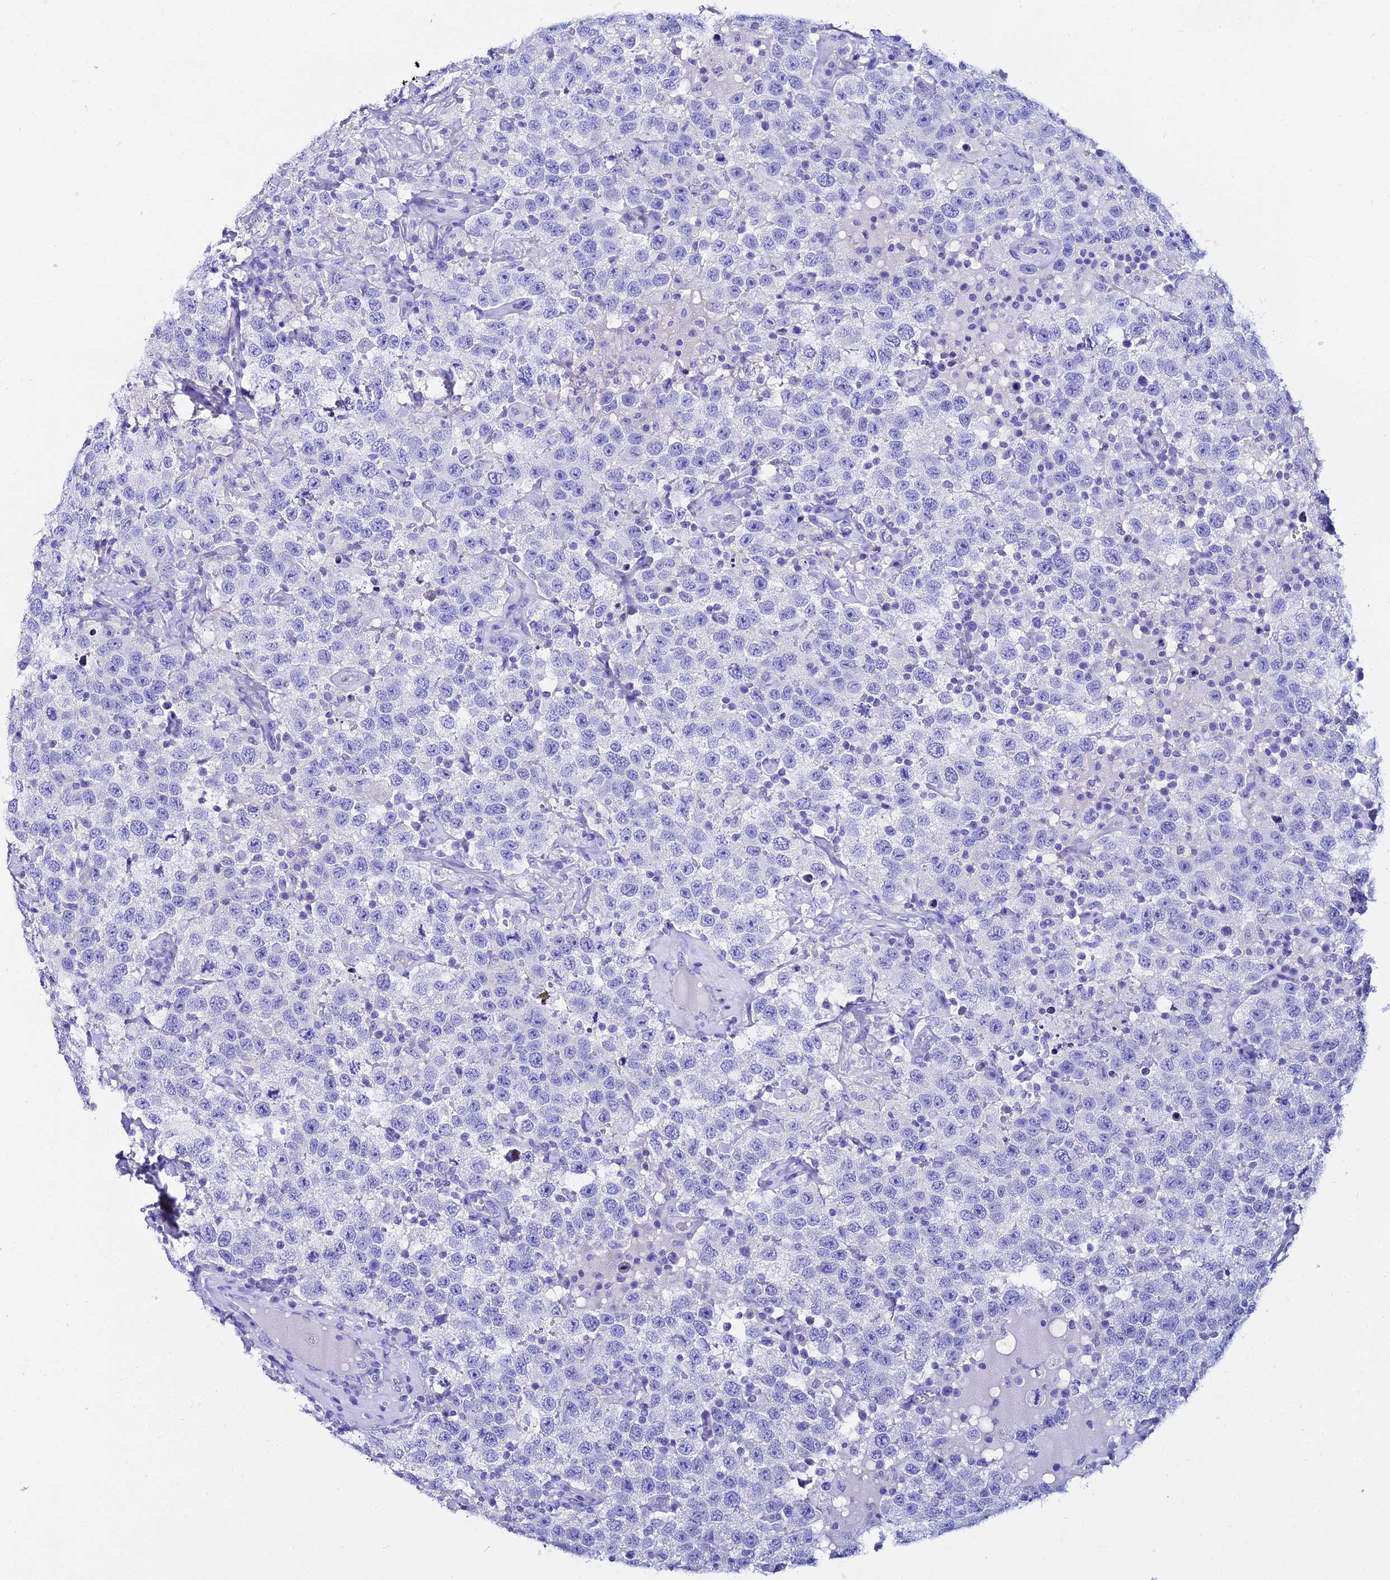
{"staining": {"intensity": "negative", "quantity": "none", "location": "none"}, "tissue": "testis cancer", "cell_type": "Tumor cells", "image_type": "cancer", "snomed": [{"axis": "morphology", "description": "Seminoma, NOS"}, {"axis": "topography", "description": "Testis"}], "caption": "Tumor cells are negative for brown protein staining in seminoma (testis).", "gene": "OR4D5", "patient": {"sex": "male", "age": 41}}